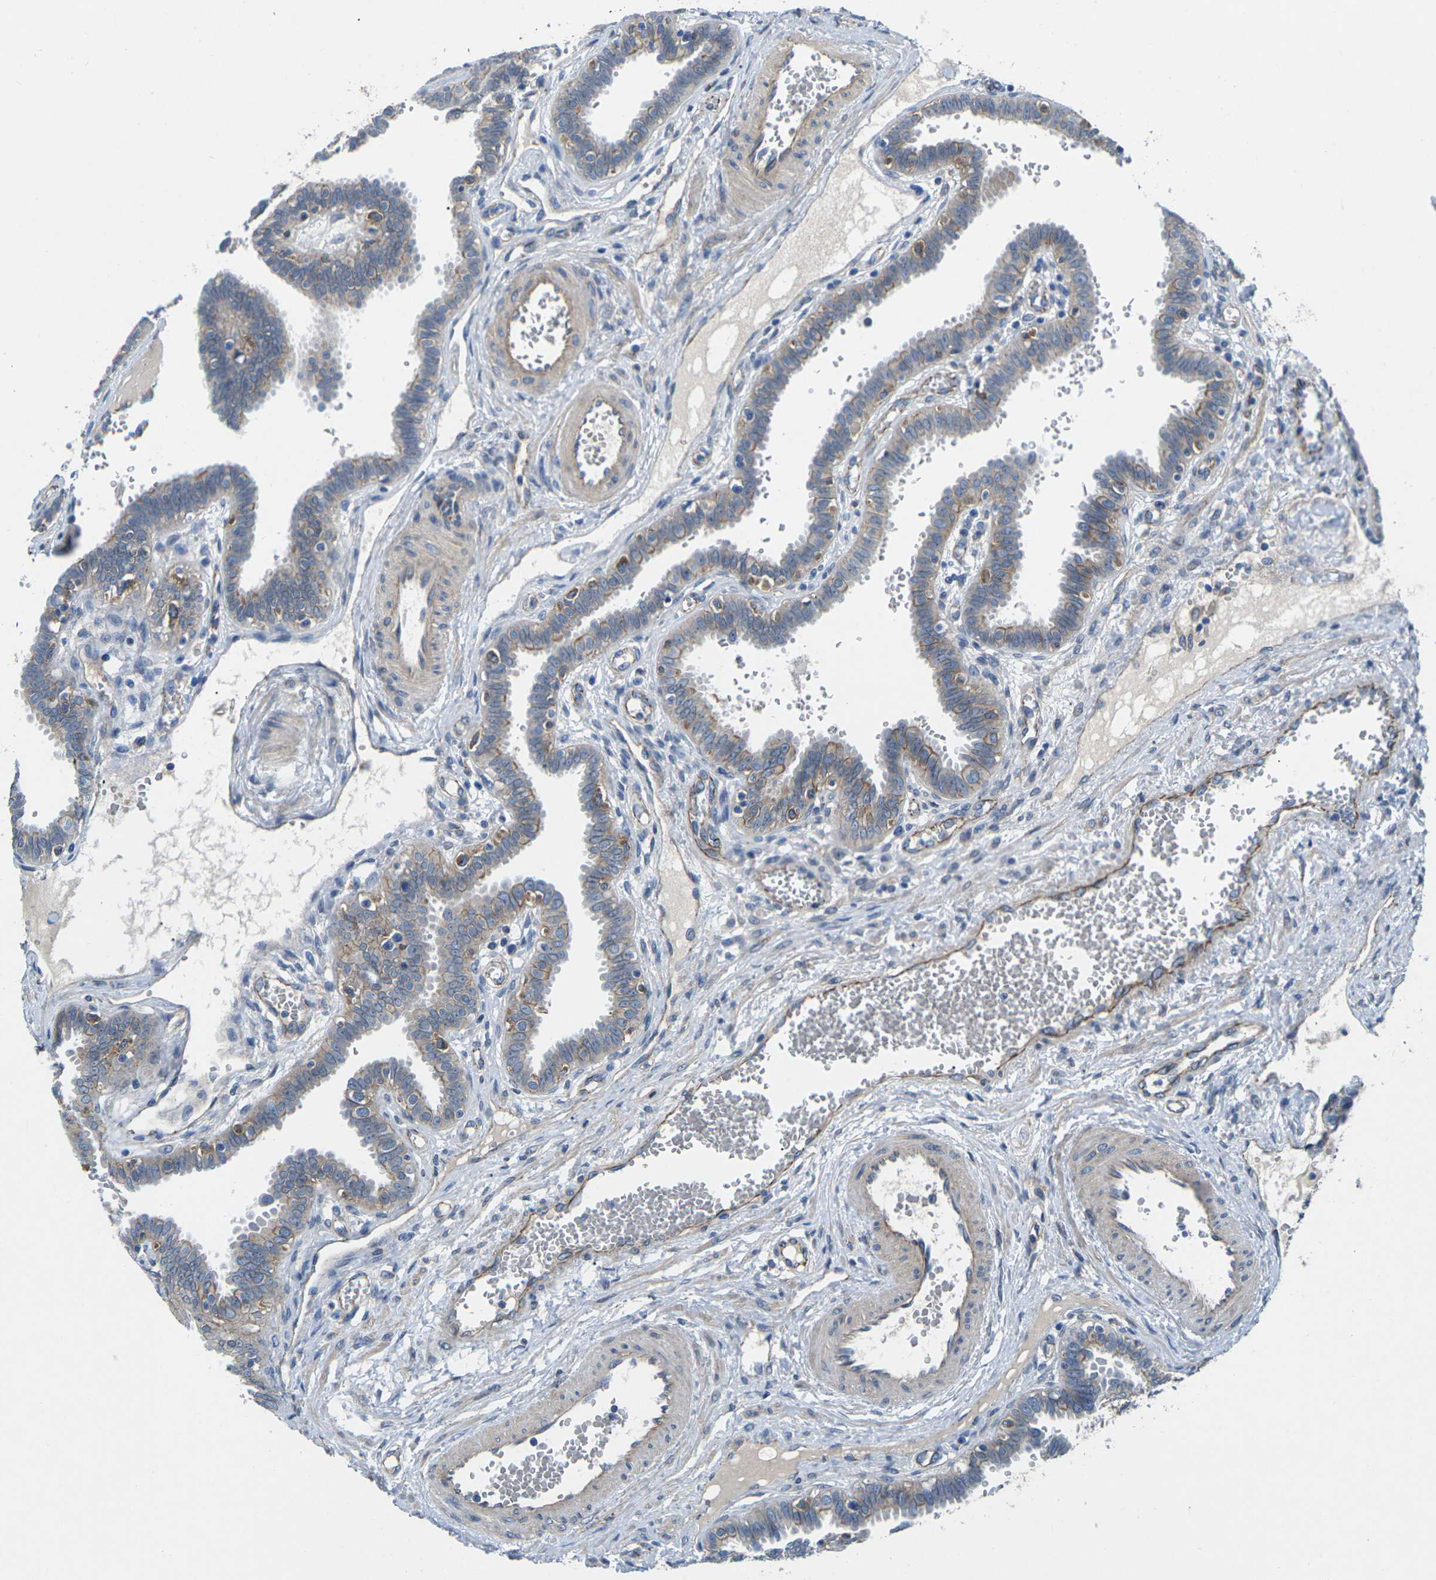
{"staining": {"intensity": "moderate", "quantity": ">75%", "location": "cytoplasmic/membranous"}, "tissue": "fallopian tube", "cell_type": "Glandular cells", "image_type": "normal", "snomed": [{"axis": "morphology", "description": "Normal tissue, NOS"}, {"axis": "topography", "description": "Fallopian tube"}], "caption": "Human fallopian tube stained with a brown dye displays moderate cytoplasmic/membranous positive positivity in about >75% of glandular cells.", "gene": "CTNND1", "patient": {"sex": "female", "age": 32}}